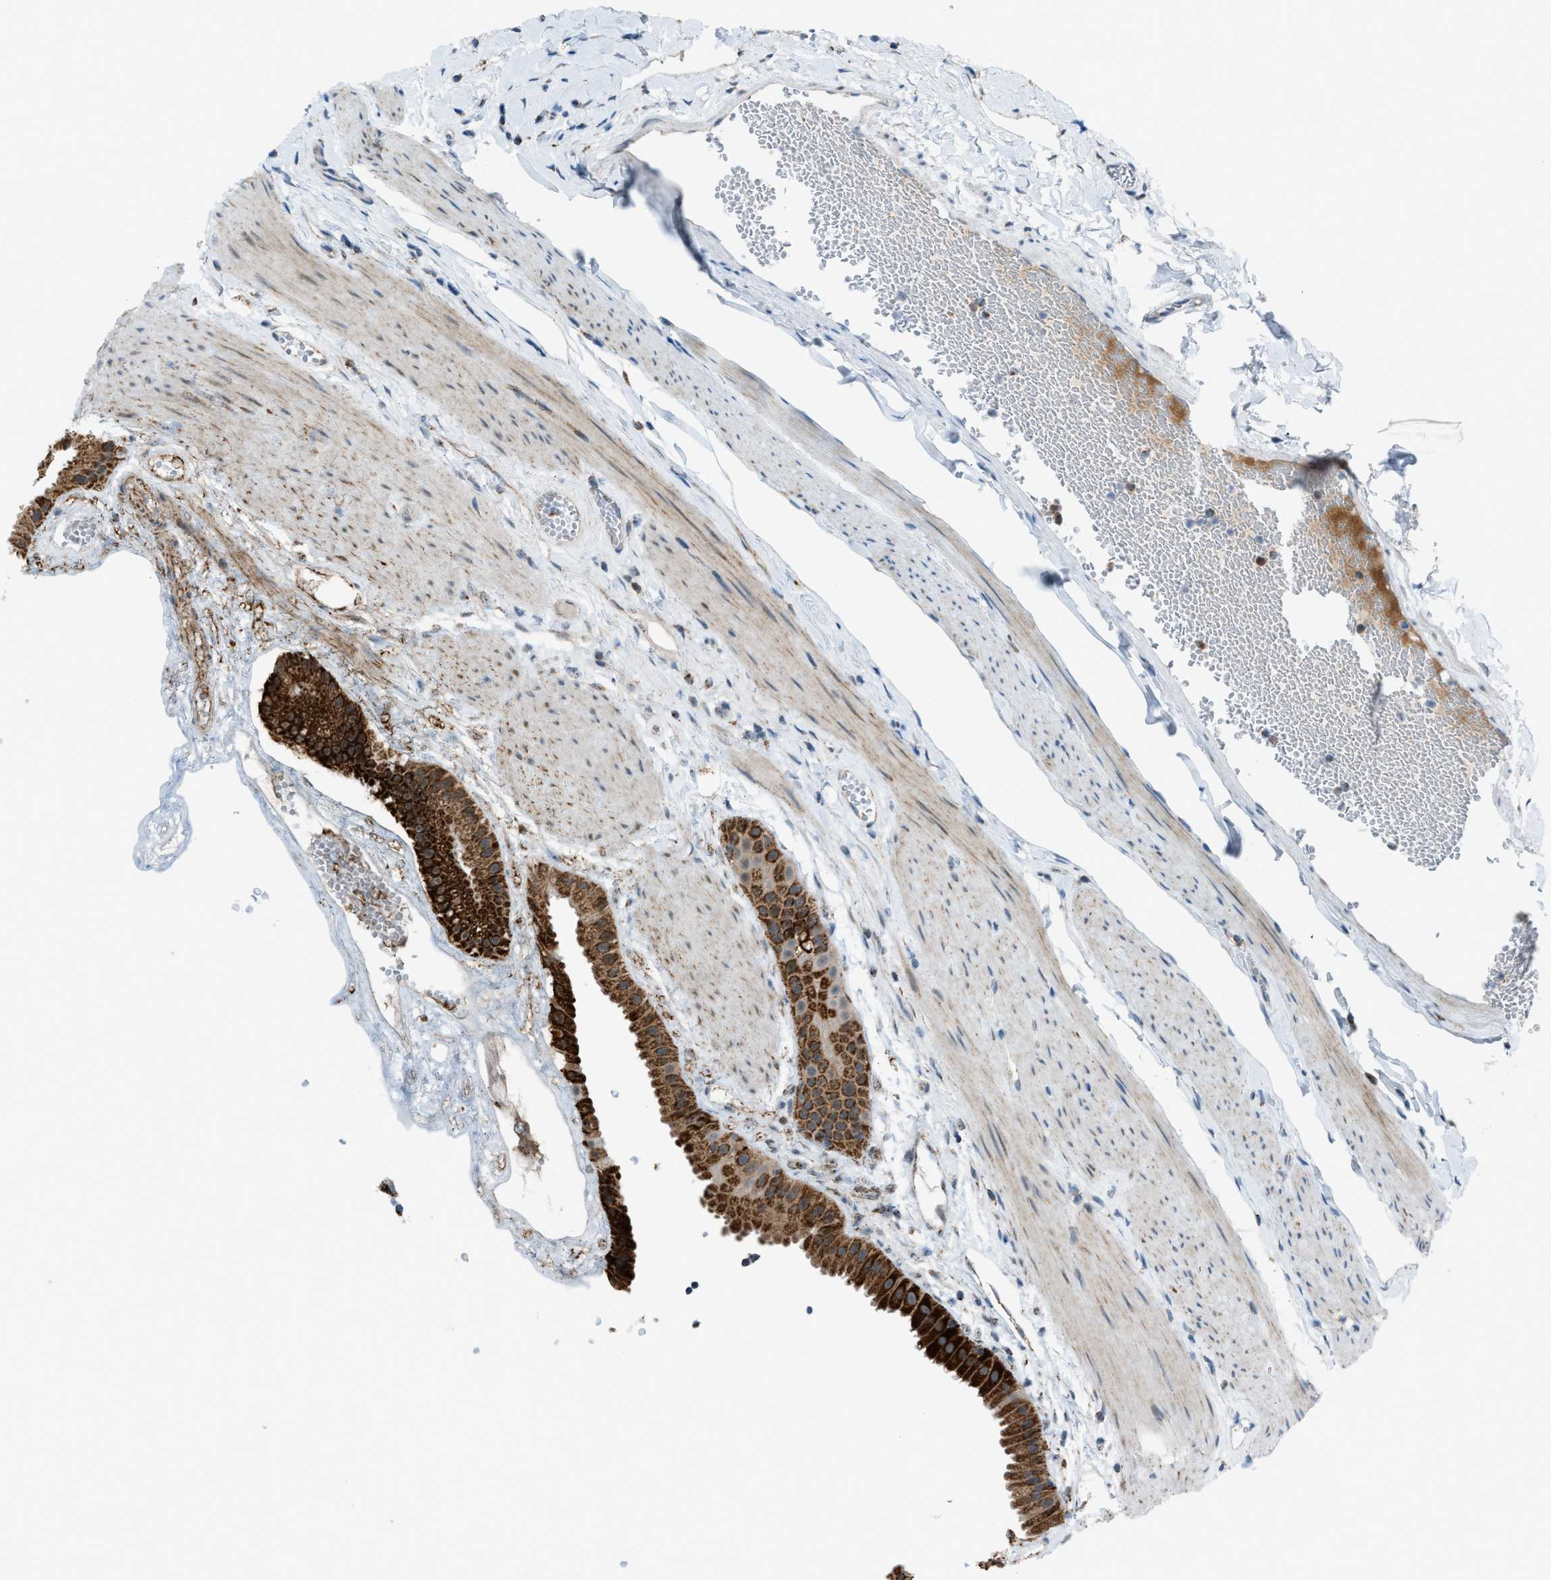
{"staining": {"intensity": "strong", "quantity": ">75%", "location": "cytoplasmic/membranous"}, "tissue": "gallbladder", "cell_type": "Glandular cells", "image_type": "normal", "snomed": [{"axis": "morphology", "description": "Normal tissue, NOS"}, {"axis": "topography", "description": "Gallbladder"}], "caption": "Protein analysis of benign gallbladder exhibits strong cytoplasmic/membranous expression in approximately >75% of glandular cells. The protein is stained brown, and the nuclei are stained in blue (DAB (3,3'-diaminobenzidine) IHC with brightfield microscopy, high magnification).", "gene": "SRM", "patient": {"sex": "female", "age": 64}}